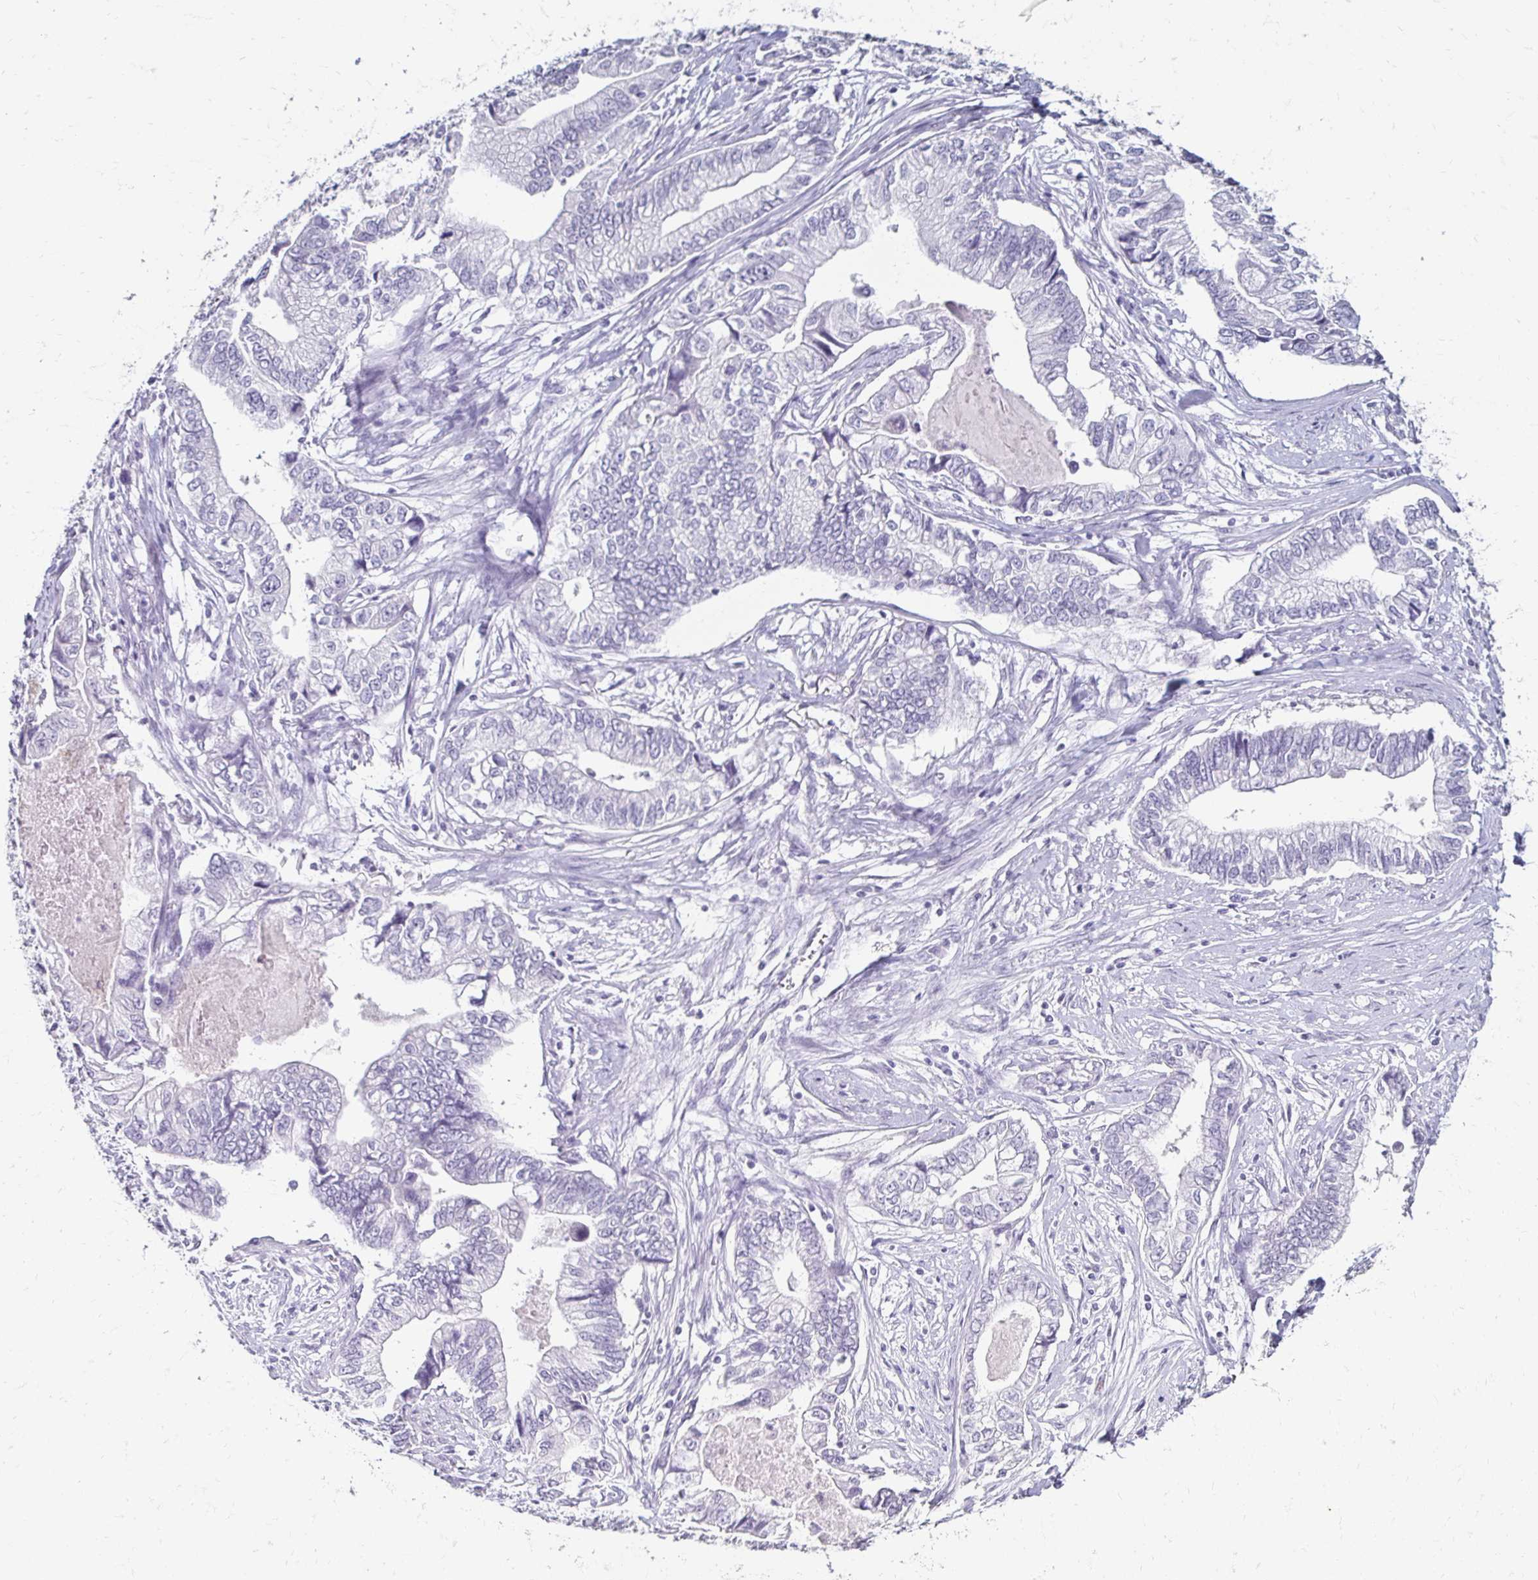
{"staining": {"intensity": "negative", "quantity": "none", "location": "none"}, "tissue": "stomach cancer", "cell_type": "Tumor cells", "image_type": "cancer", "snomed": [{"axis": "morphology", "description": "Adenocarcinoma, NOS"}, {"axis": "topography", "description": "Pancreas"}, {"axis": "topography", "description": "Stomach, upper"}], "caption": "The image shows no staining of tumor cells in stomach cancer. (Immunohistochemistry, brightfield microscopy, high magnification).", "gene": "TOMM34", "patient": {"sex": "male", "age": 77}}